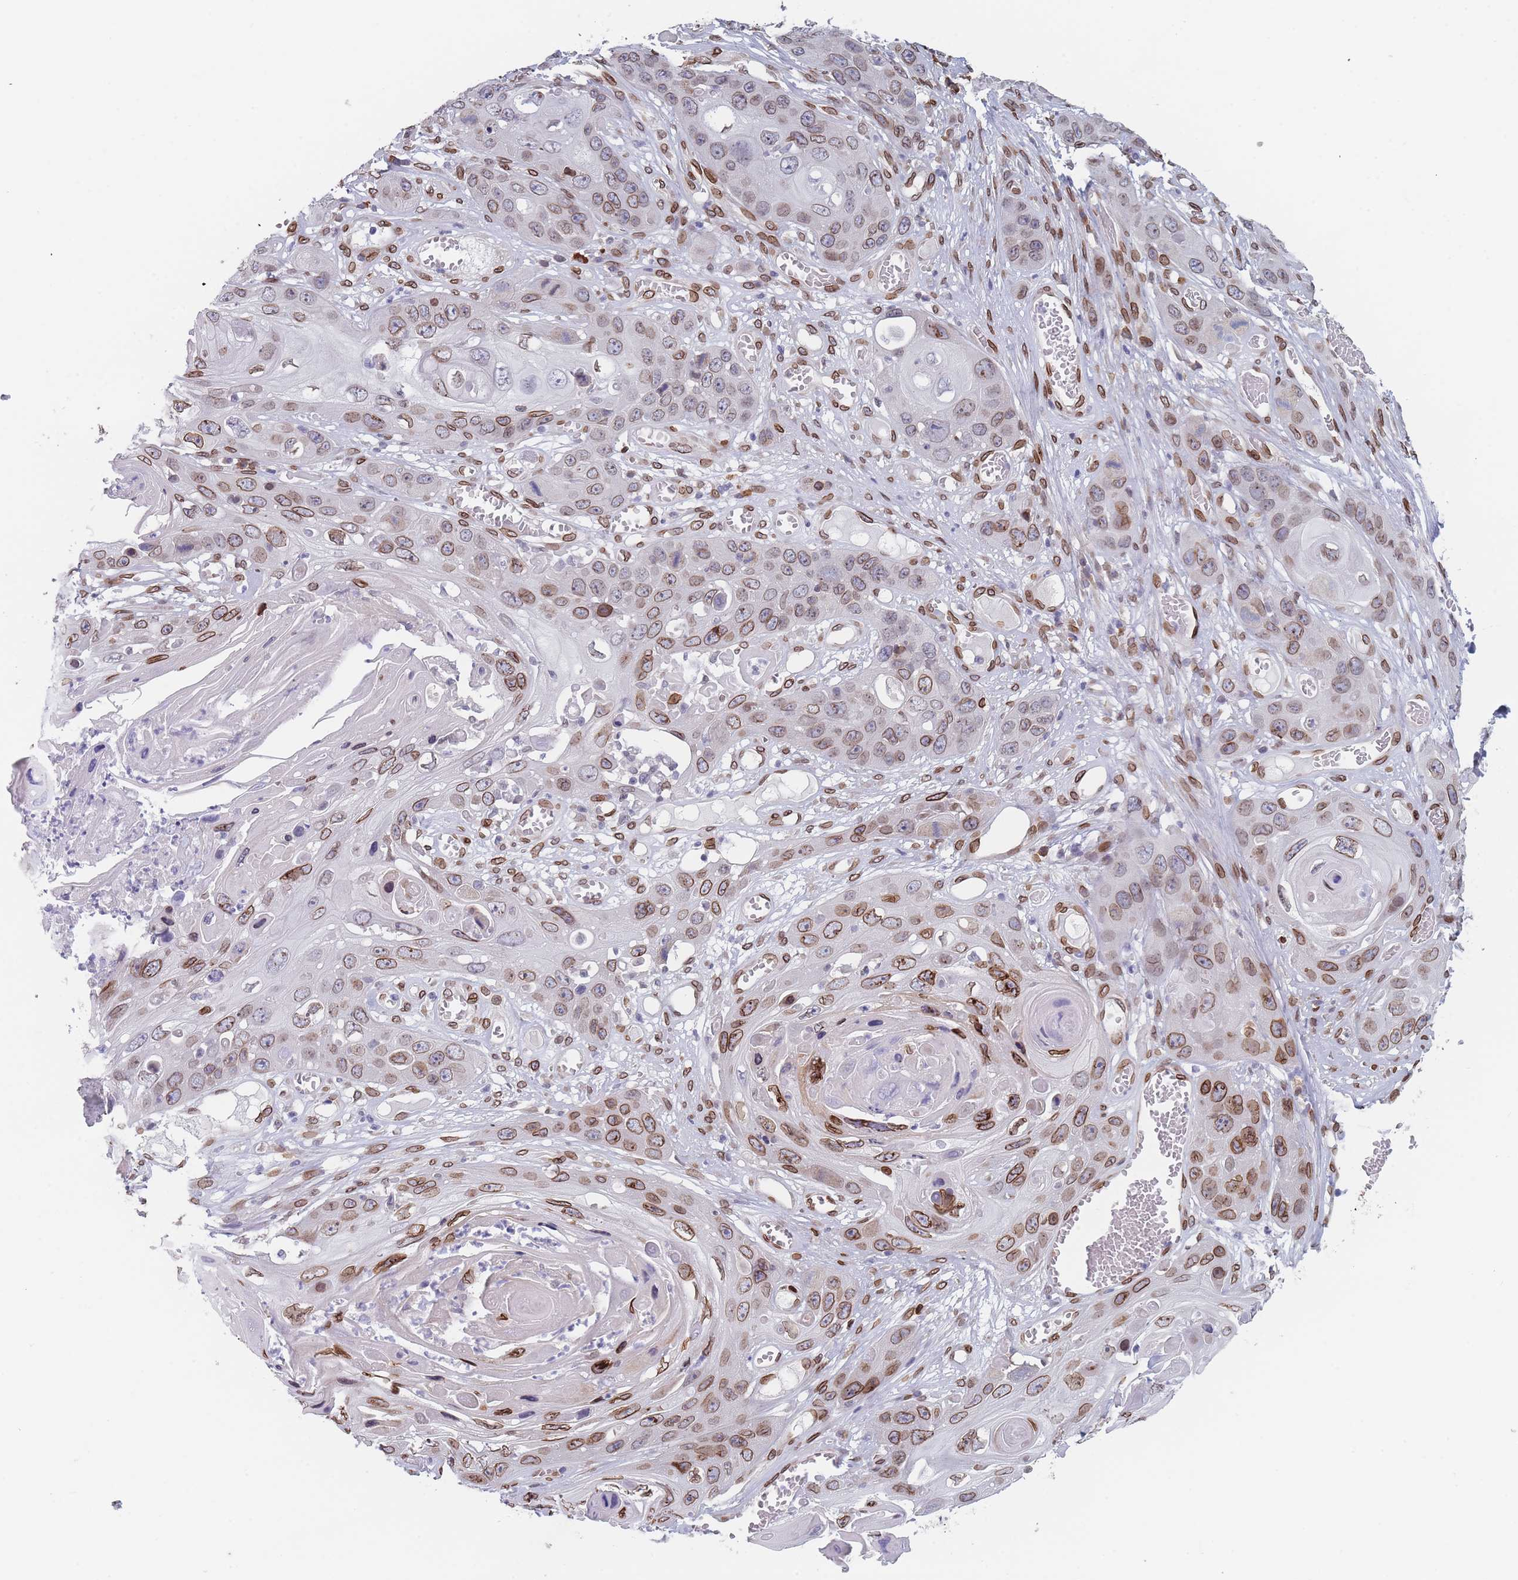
{"staining": {"intensity": "moderate", "quantity": ">75%", "location": "cytoplasmic/membranous,nuclear"}, "tissue": "skin cancer", "cell_type": "Tumor cells", "image_type": "cancer", "snomed": [{"axis": "morphology", "description": "Squamous cell carcinoma, NOS"}, {"axis": "topography", "description": "Skin"}], "caption": "IHC photomicrograph of squamous cell carcinoma (skin) stained for a protein (brown), which shows medium levels of moderate cytoplasmic/membranous and nuclear staining in approximately >75% of tumor cells.", "gene": "ZBTB1", "patient": {"sex": "male", "age": 55}}